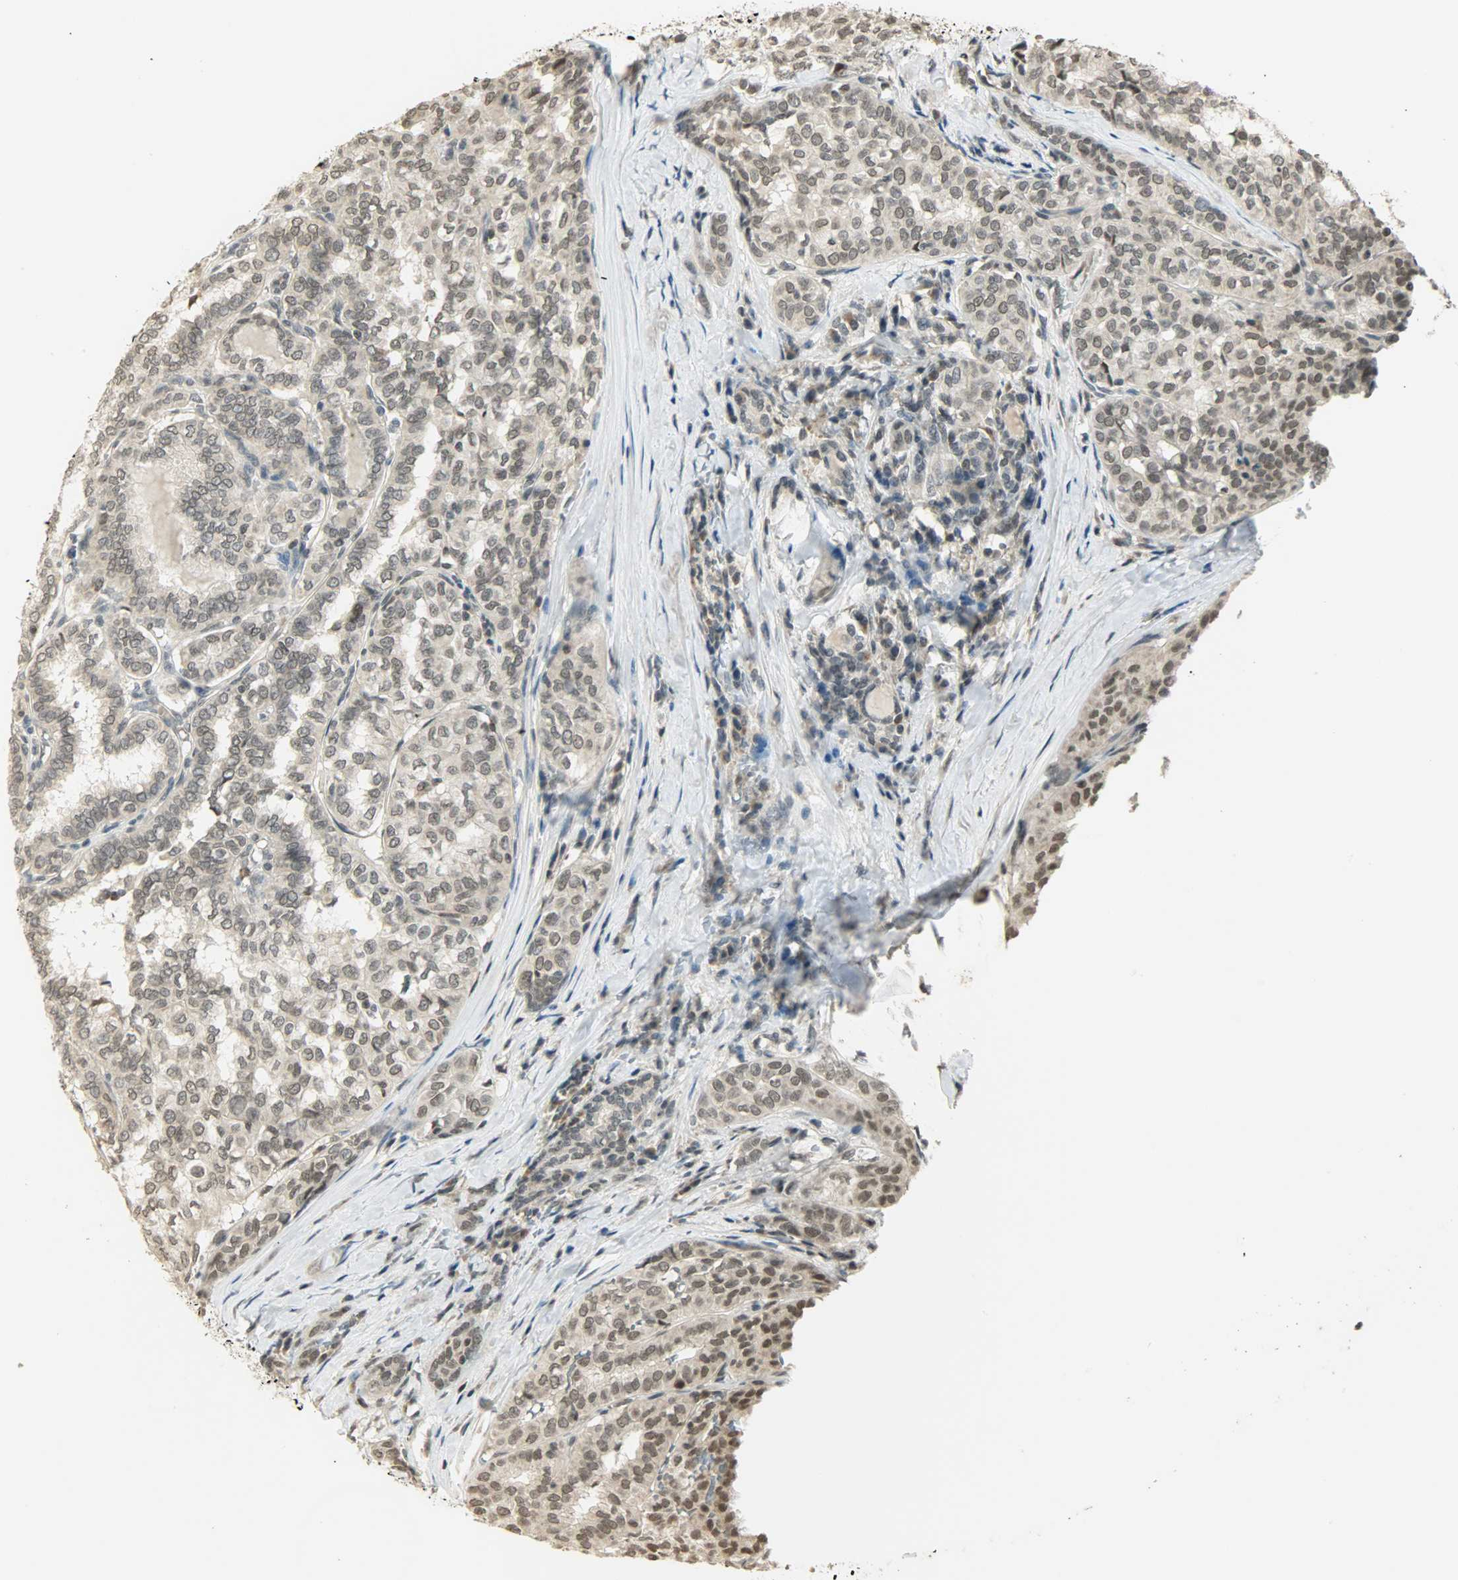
{"staining": {"intensity": "weak", "quantity": "25%-75%", "location": "nuclear"}, "tissue": "thyroid cancer", "cell_type": "Tumor cells", "image_type": "cancer", "snomed": [{"axis": "morphology", "description": "Papillary adenocarcinoma, NOS"}, {"axis": "topography", "description": "Thyroid gland"}], "caption": "Immunohistochemistry (IHC) histopathology image of neoplastic tissue: human thyroid papillary adenocarcinoma stained using immunohistochemistry demonstrates low levels of weak protein expression localized specifically in the nuclear of tumor cells, appearing as a nuclear brown color.", "gene": "SMARCA5", "patient": {"sex": "female", "age": 30}}